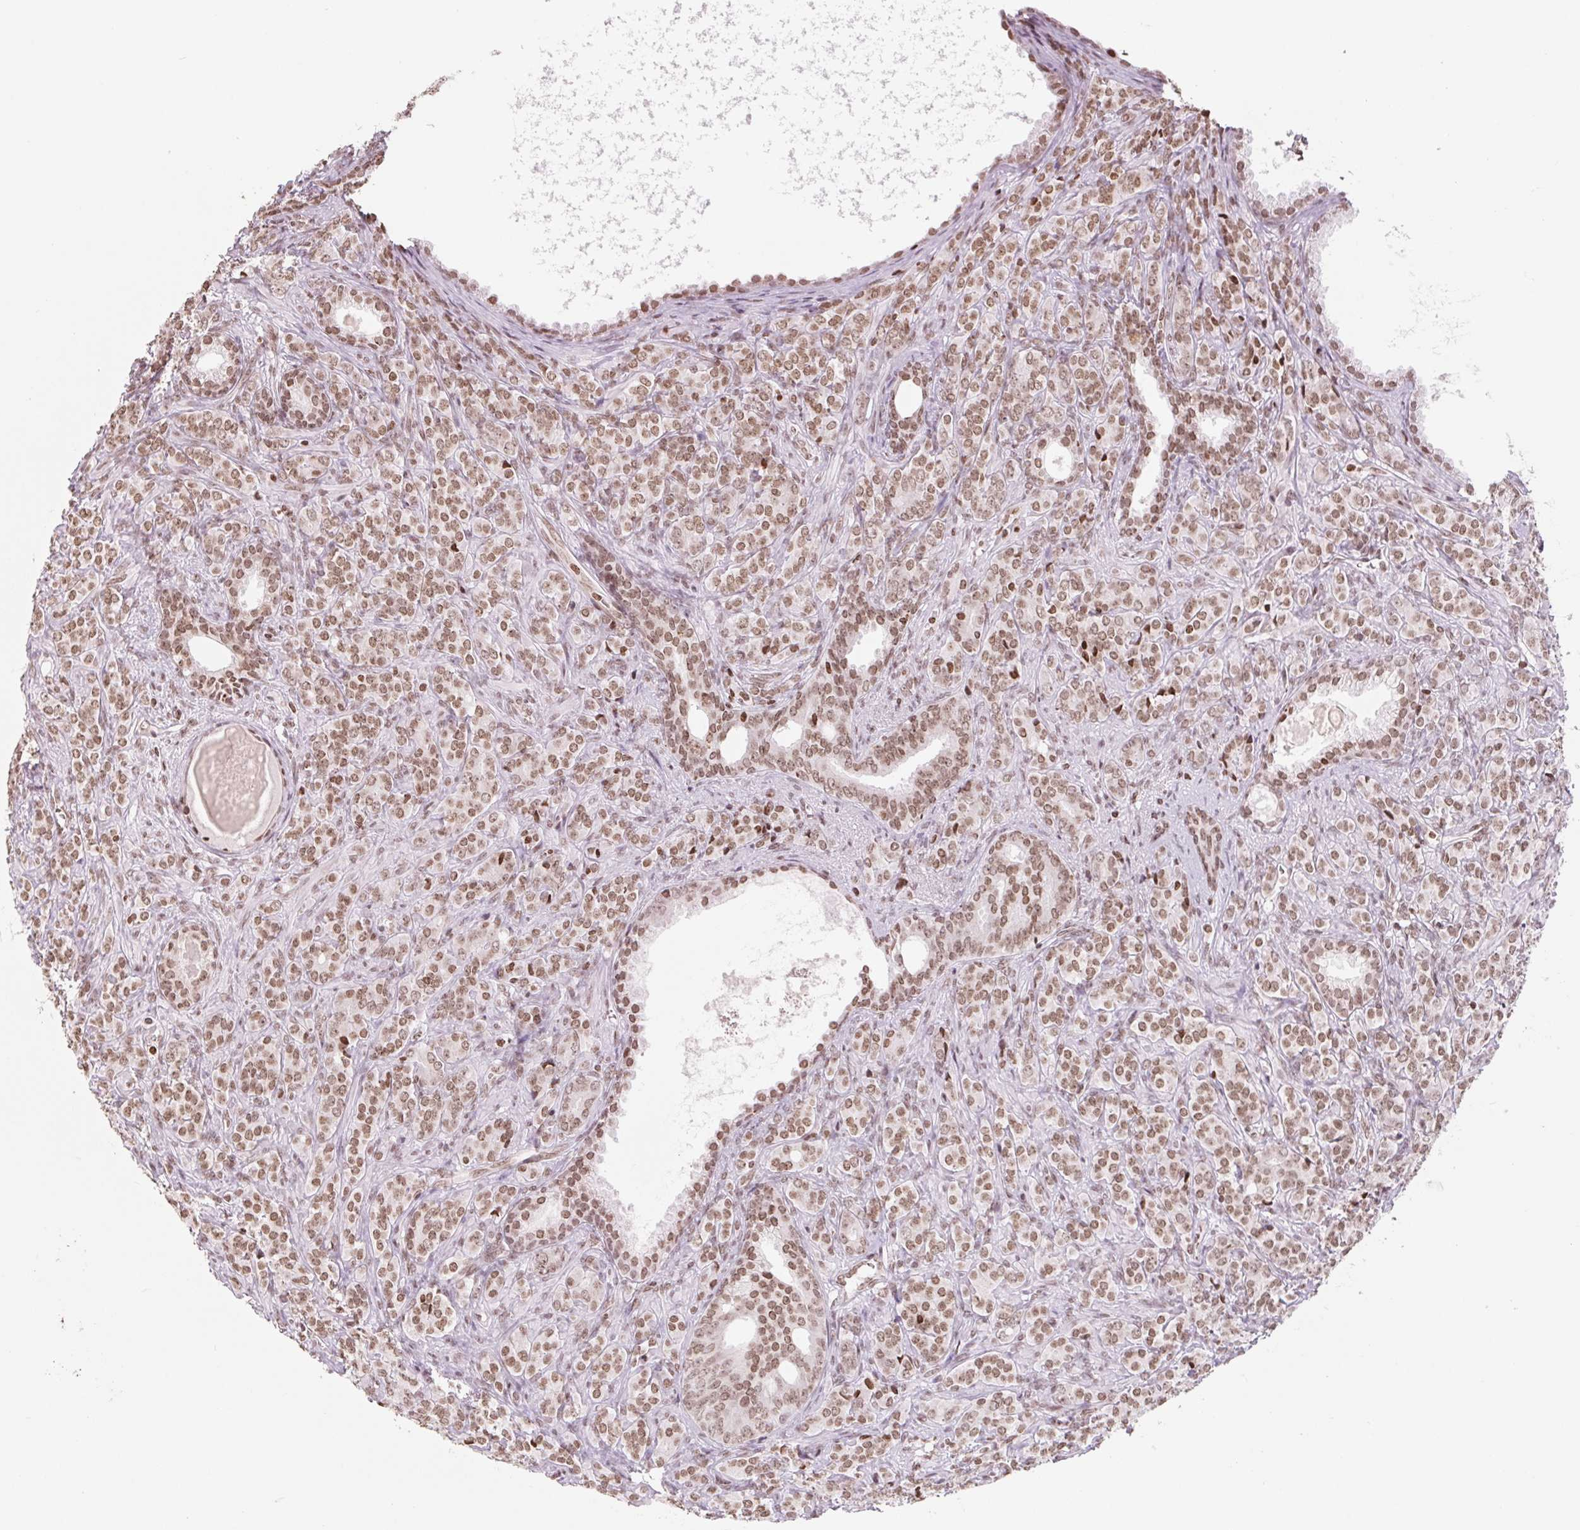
{"staining": {"intensity": "moderate", "quantity": ">75%", "location": "cytoplasmic/membranous,nuclear"}, "tissue": "prostate cancer", "cell_type": "Tumor cells", "image_type": "cancer", "snomed": [{"axis": "morphology", "description": "Adenocarcinoma, High grade"}, {"axis": "topography", "description": "Prostate"}], "caption": "Prostate cancer tissue demonstrates moderate cytoplasmic/membranous and nuclear expression in approximately >75% of tumor cells, visualized by immunohistochemistry.", "gene": "SMIM12", "patient": {"sex": "male", "age": 84}}